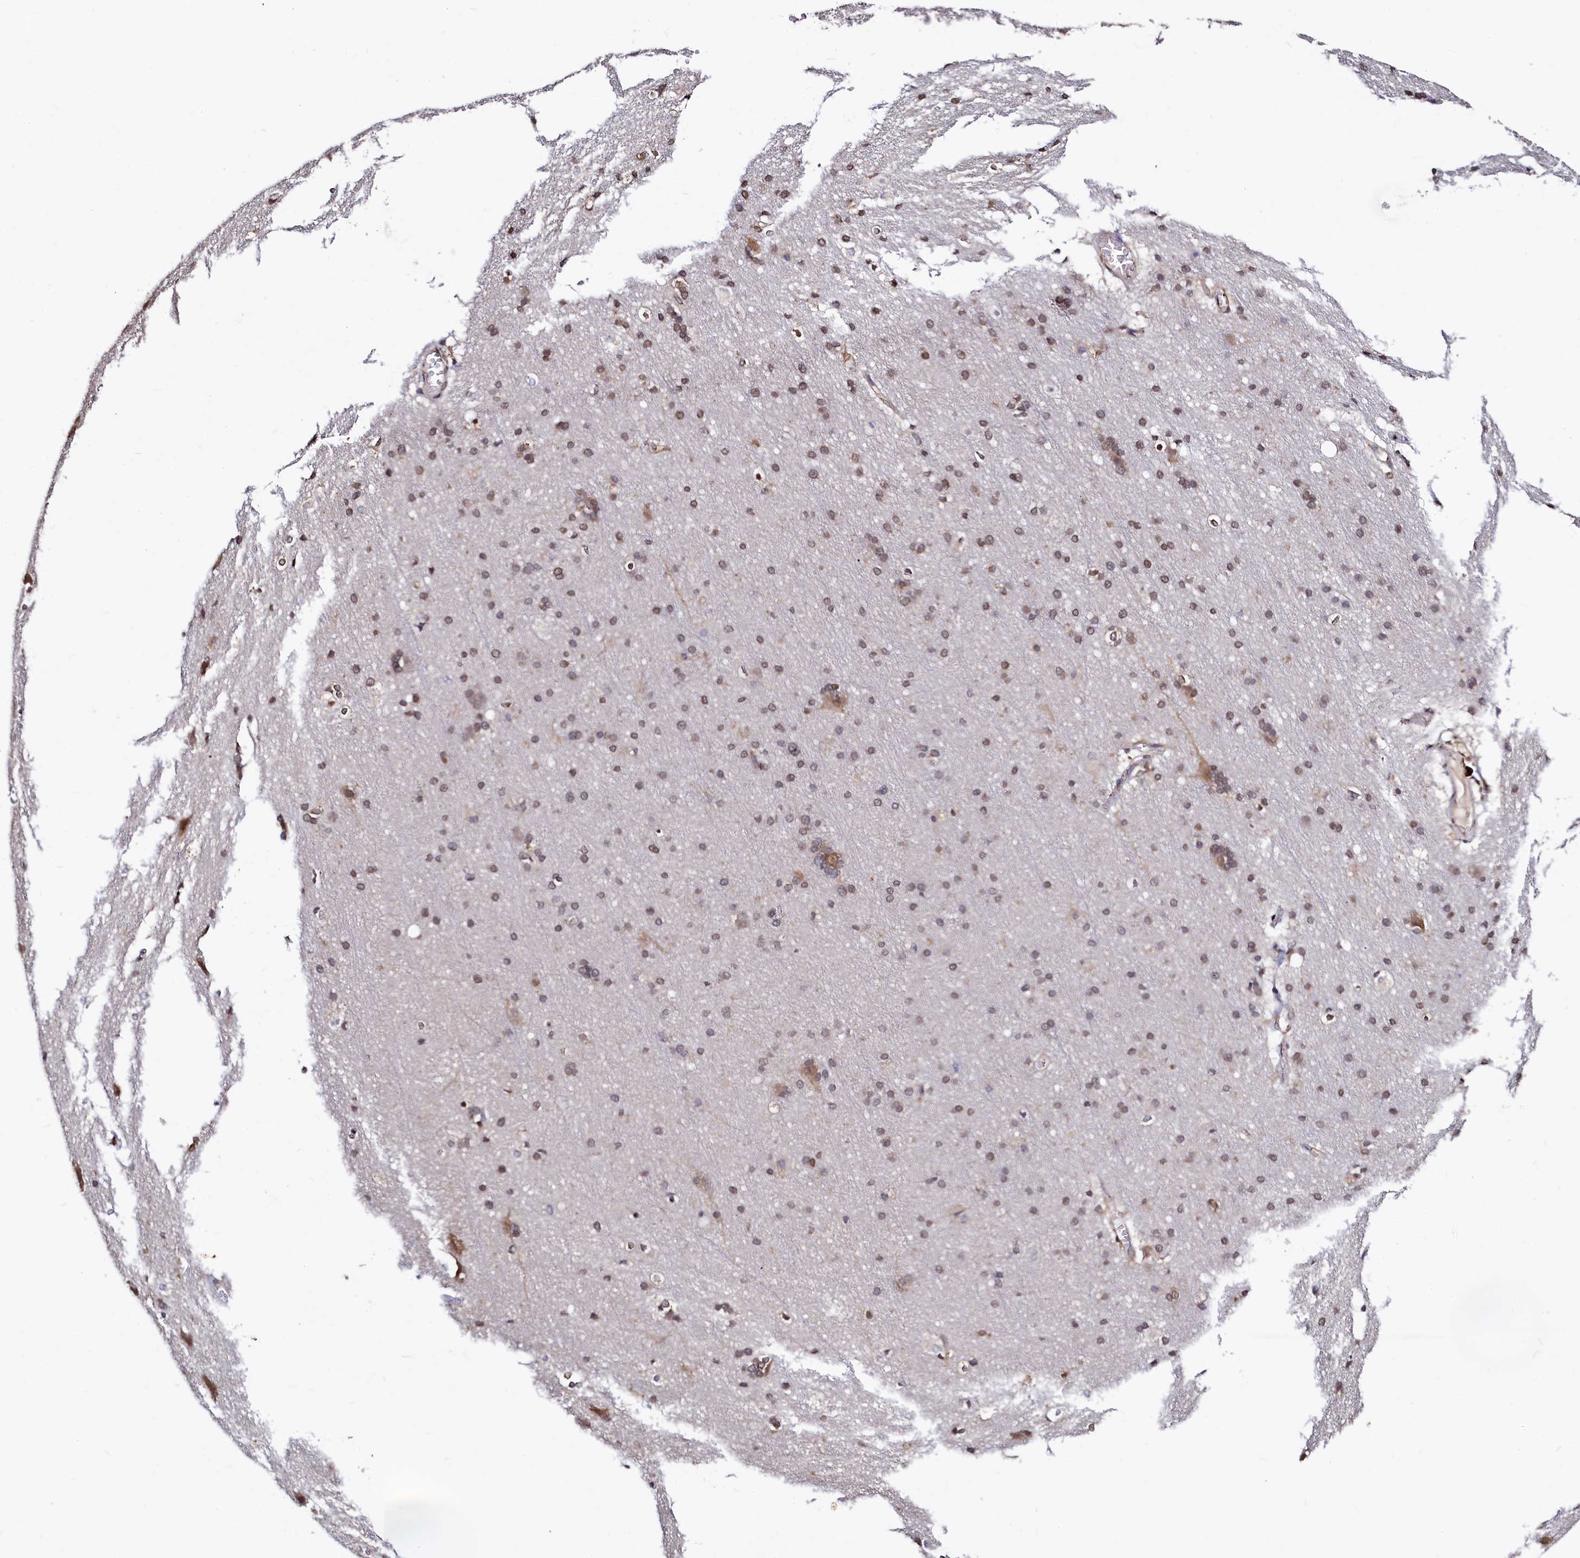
{"staining": {"intensity": "weak", "quantity": ">75%", "location": "cytoplasmic/membranous,nuclear"}, "tissue": "cerebral cortex", "cell_type": "Endothelial cells", "image_type": "normal", "snomed": [{"axis": "morphology", "description": "Normal tissue, NOS"}, {"axis": "topography", "description": "Cerebral cortex"}], "caption": "Cerebral cortex stained with a brown dye demonstrates weak cytoplasmic/membranous,nuclear positive expression in approximately >75% of endothelial cells.", "gene": "SEC24C", "patient": {"sex": "male", "age": 54}}